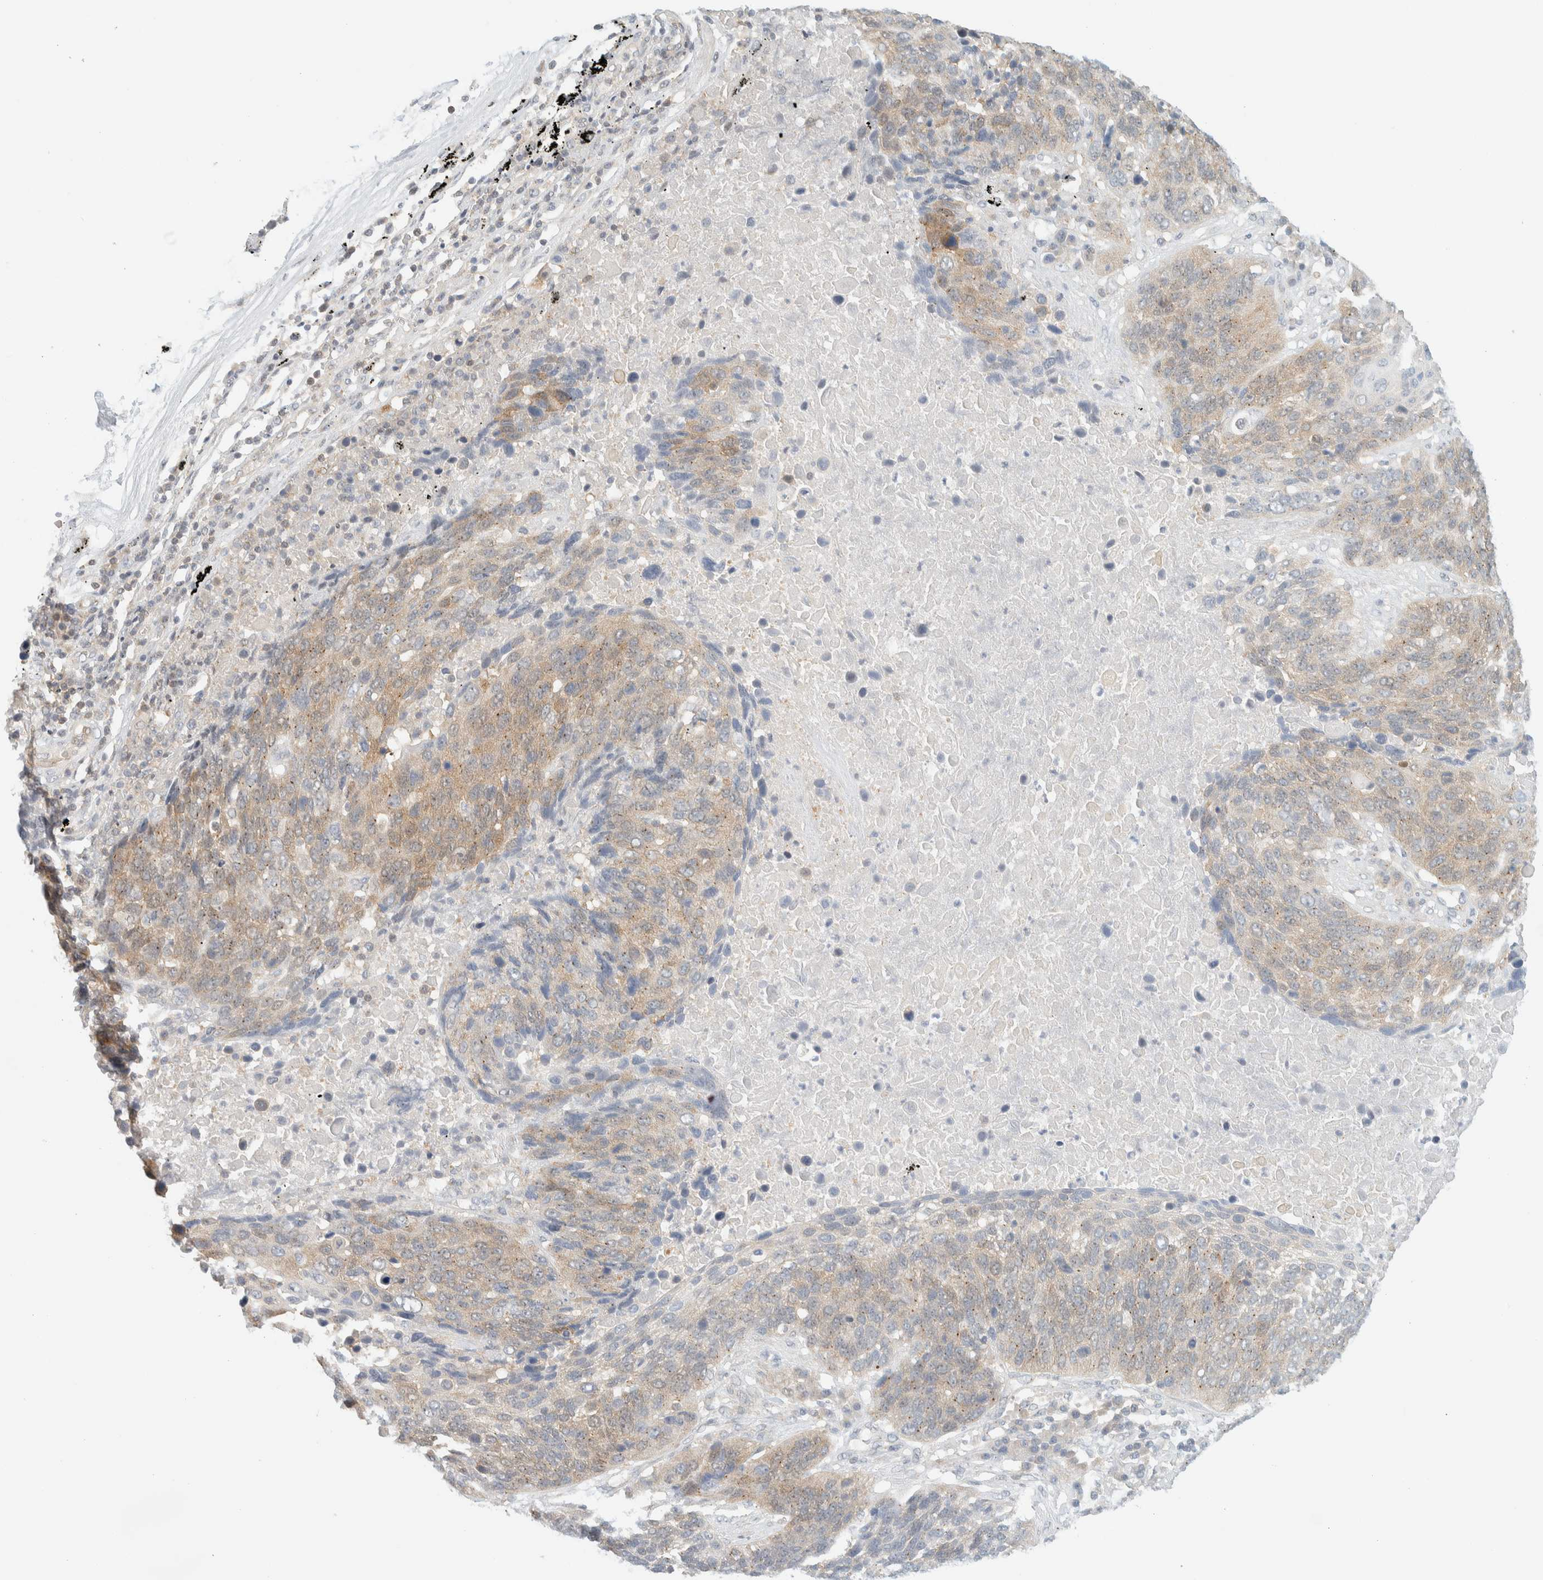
{"staining": {"intensity": "weak", "quantity": ">75%", "location": "cytoplasmic/membranous"}, "tissue": "lung cancer", "cell_type": "Tumor cells", "image_type": "cancer", "snomed": [{"axis": "morphology", "description": "Squamous cell carcinoma, NOS"}, {"axis": "topography", "description": "Lung"}], "caption": "Brown immunohistochemical staining in human lung cancer reveals weak cytoplasmic/membranous positivity in approximately >75% of tumor cells.", "gene": "PCYT2", "patient": {"sex": "male", "age": 66}}